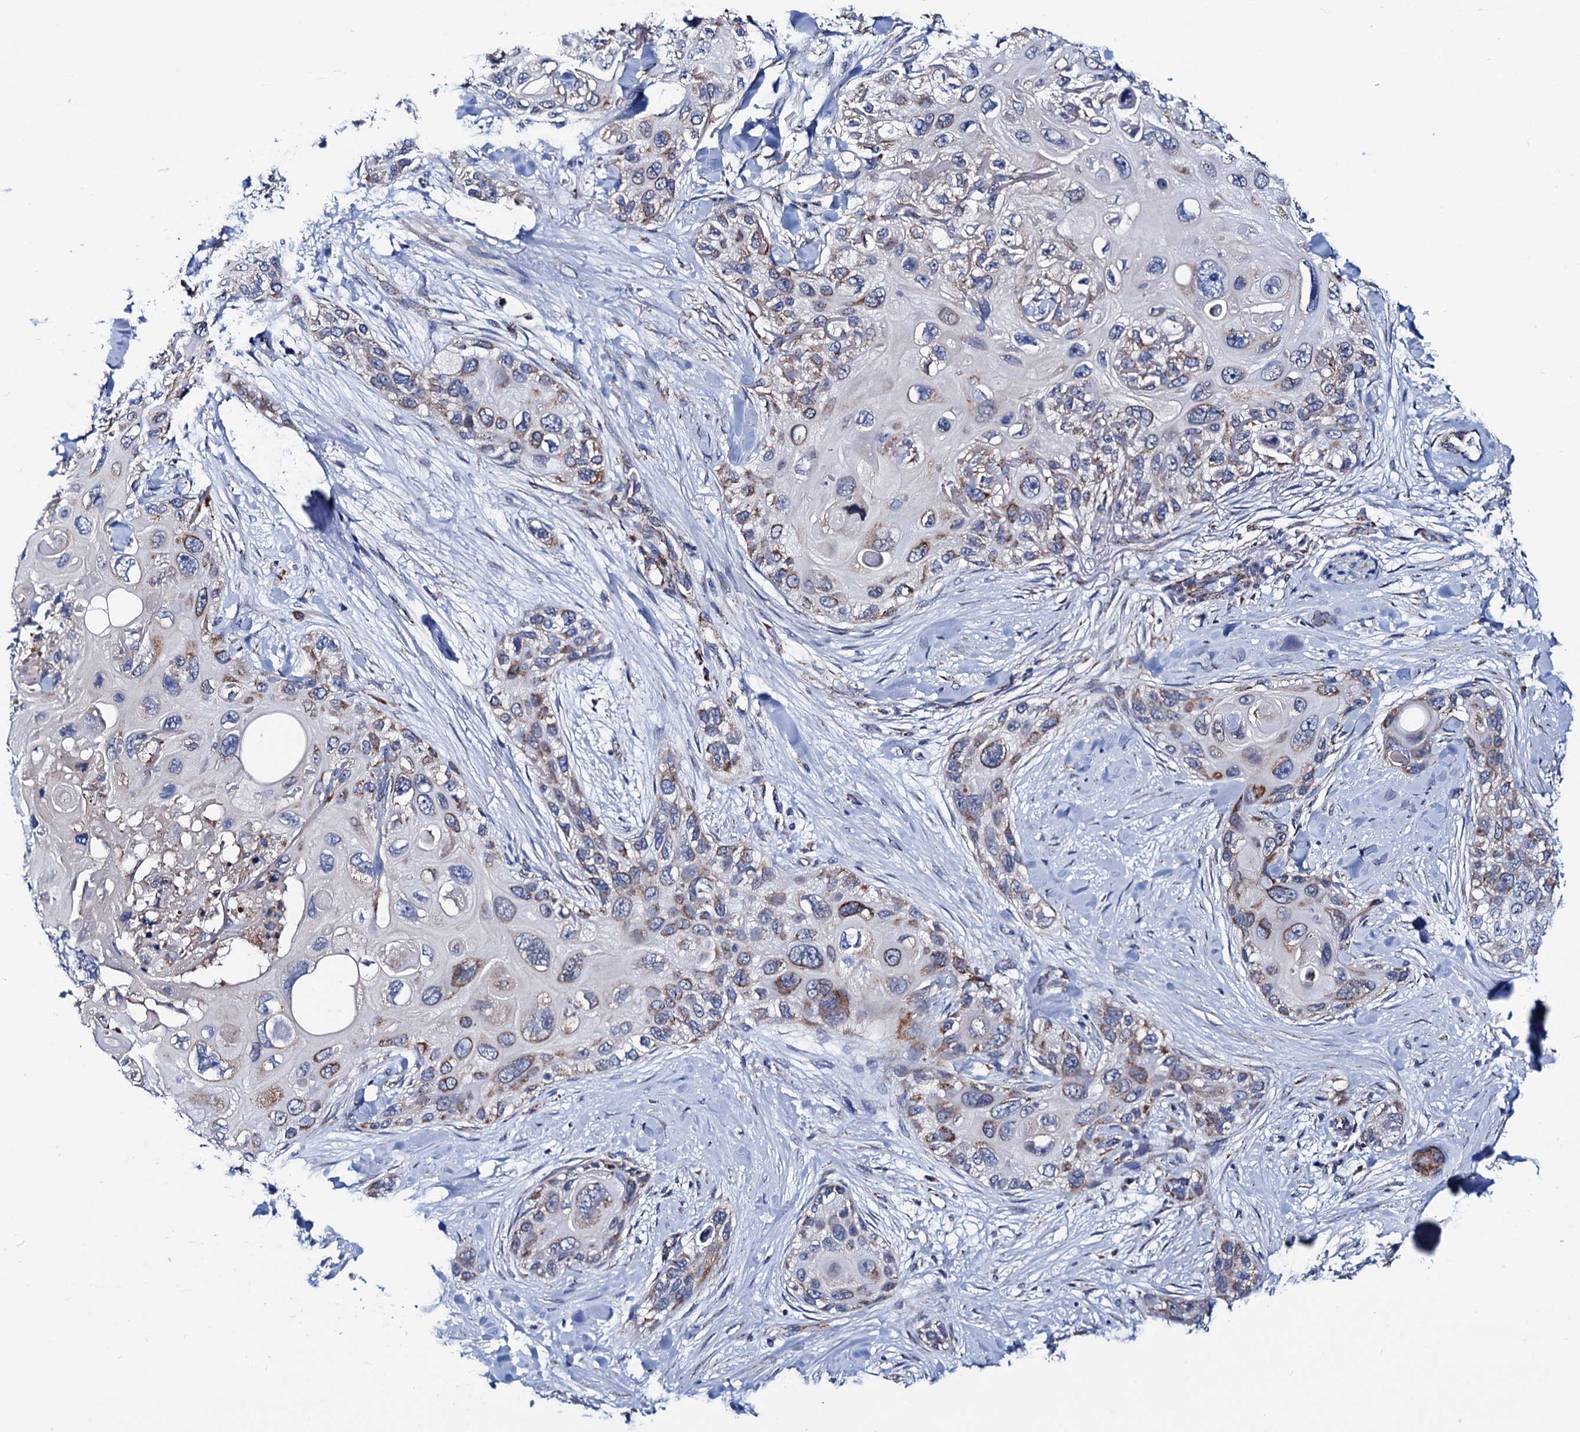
{"staining": {"intensity": "weak", "quantity": "<25%", "location": "cytoplasmic/membranous"}, "tissue": "skin cancer", "cell_type": "Tumor cells", "image_type": "cancer", "snomed": [{"axis": "morphology", "description": "Normal tissue, NOS"}, {"axis": "morphology", "description": "Squamous cell carcinoma, NOS"}, {"axis": "topography", "description": "Skin"}], "caption": "An immunohistochemistry histopathology image of skin cancer (squamous cell carcinoma) is shown. There is no staining in tumor cells of skin cancer (squamous cell carcinoma).", "gene": "PTCD3", "patient": {"sex": "male", "age": 72}}